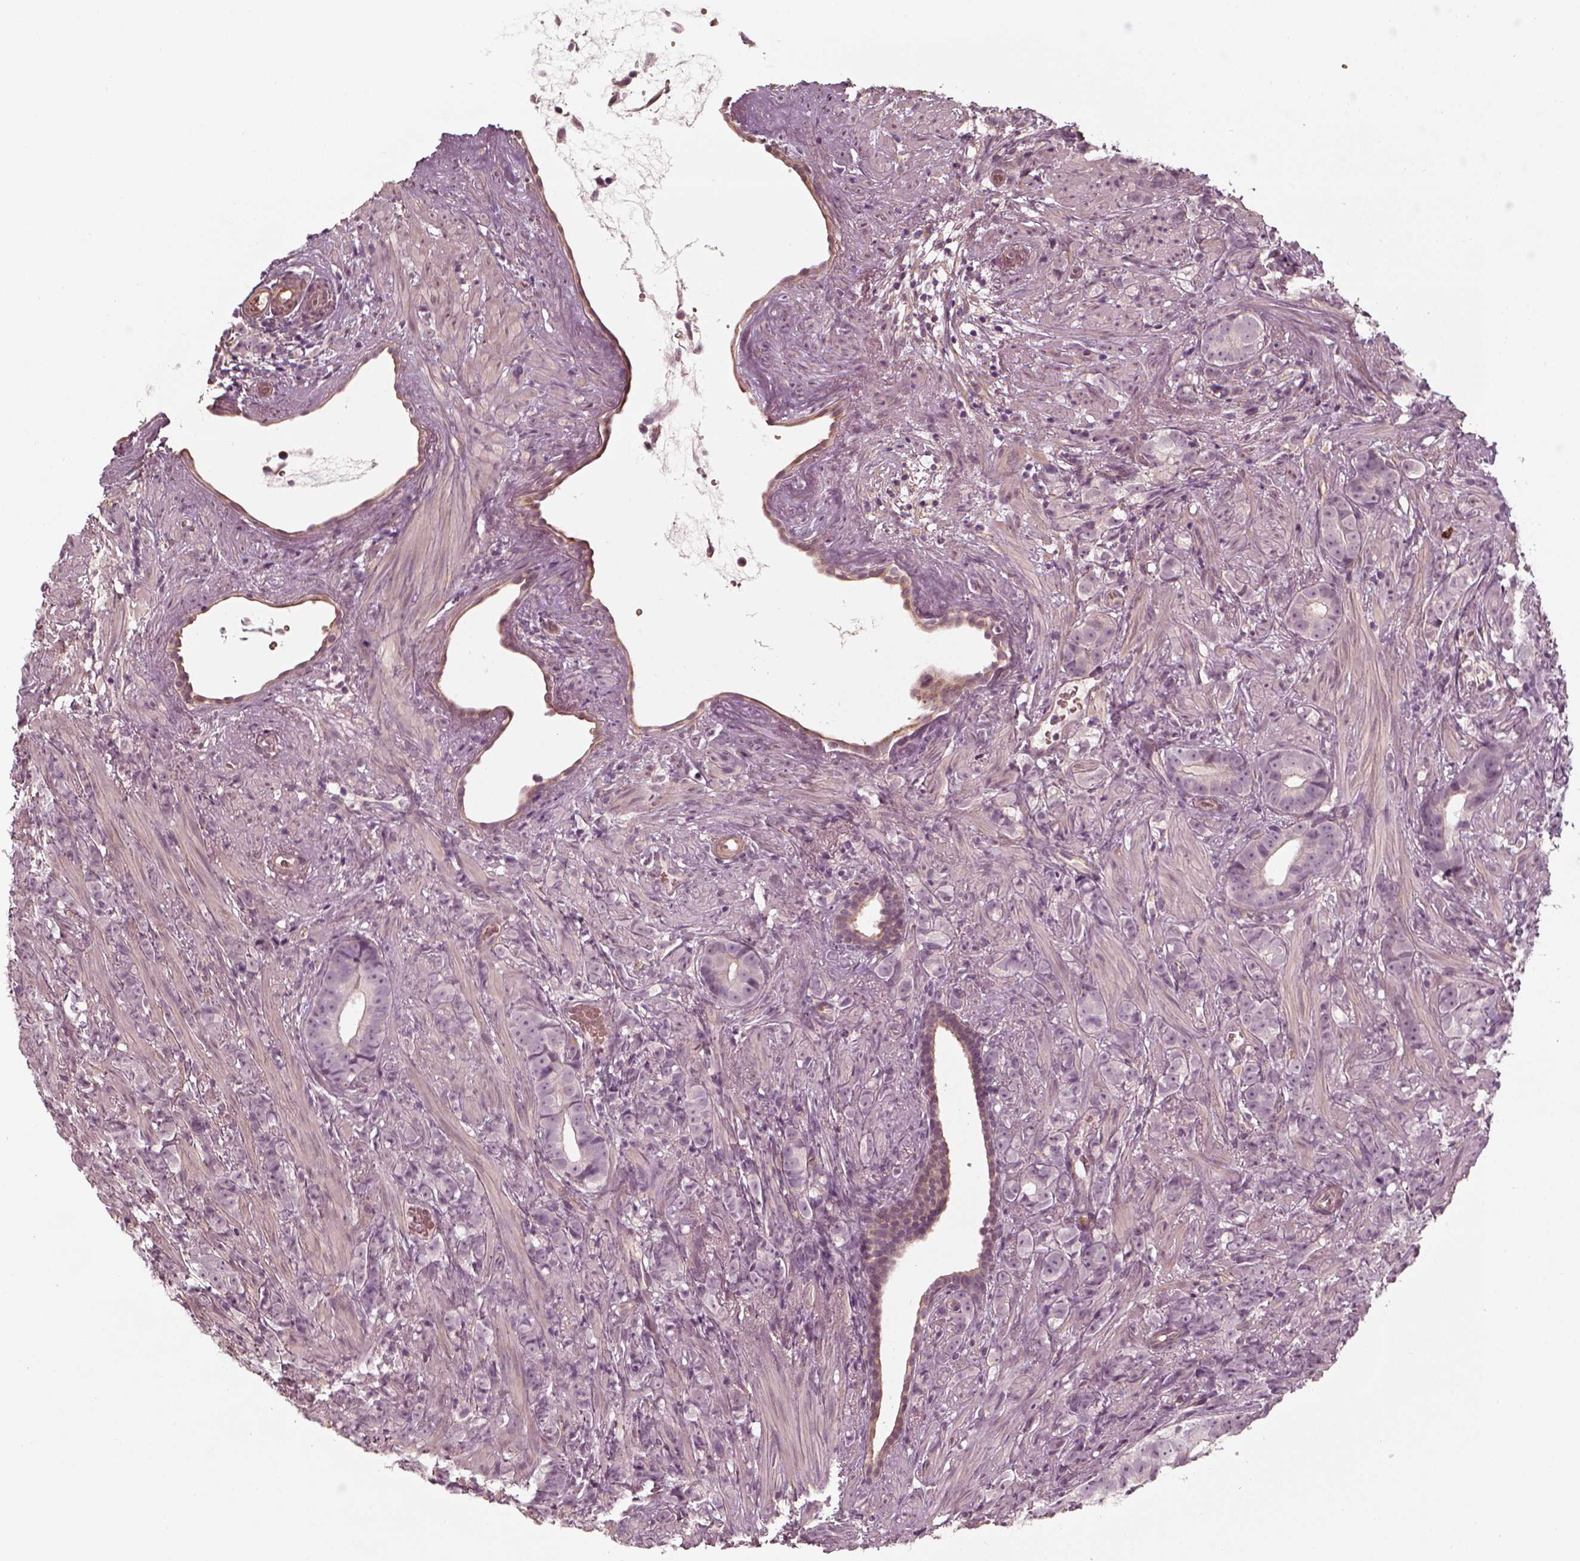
{"staining": {"intensity": "negative", "quantity": "none", "location": "none"}, "tissue": "prostate cancer", "cell_type": "Tumor cells", "image_type": "cancer", "snomed": [{"axis": "morphology", "description": "Adenocarcinoma, High grade"}, {"axis": "topography", "description": "Prostate"}], "caption": "The immunohistochemistry (IHC) micrograph has no significant staining in tumor cells of adenocarcinoma (high-grade) (prostate) tissue.", "gene": "LAMB2", "patient": {"sex": "male", "age": 81}}